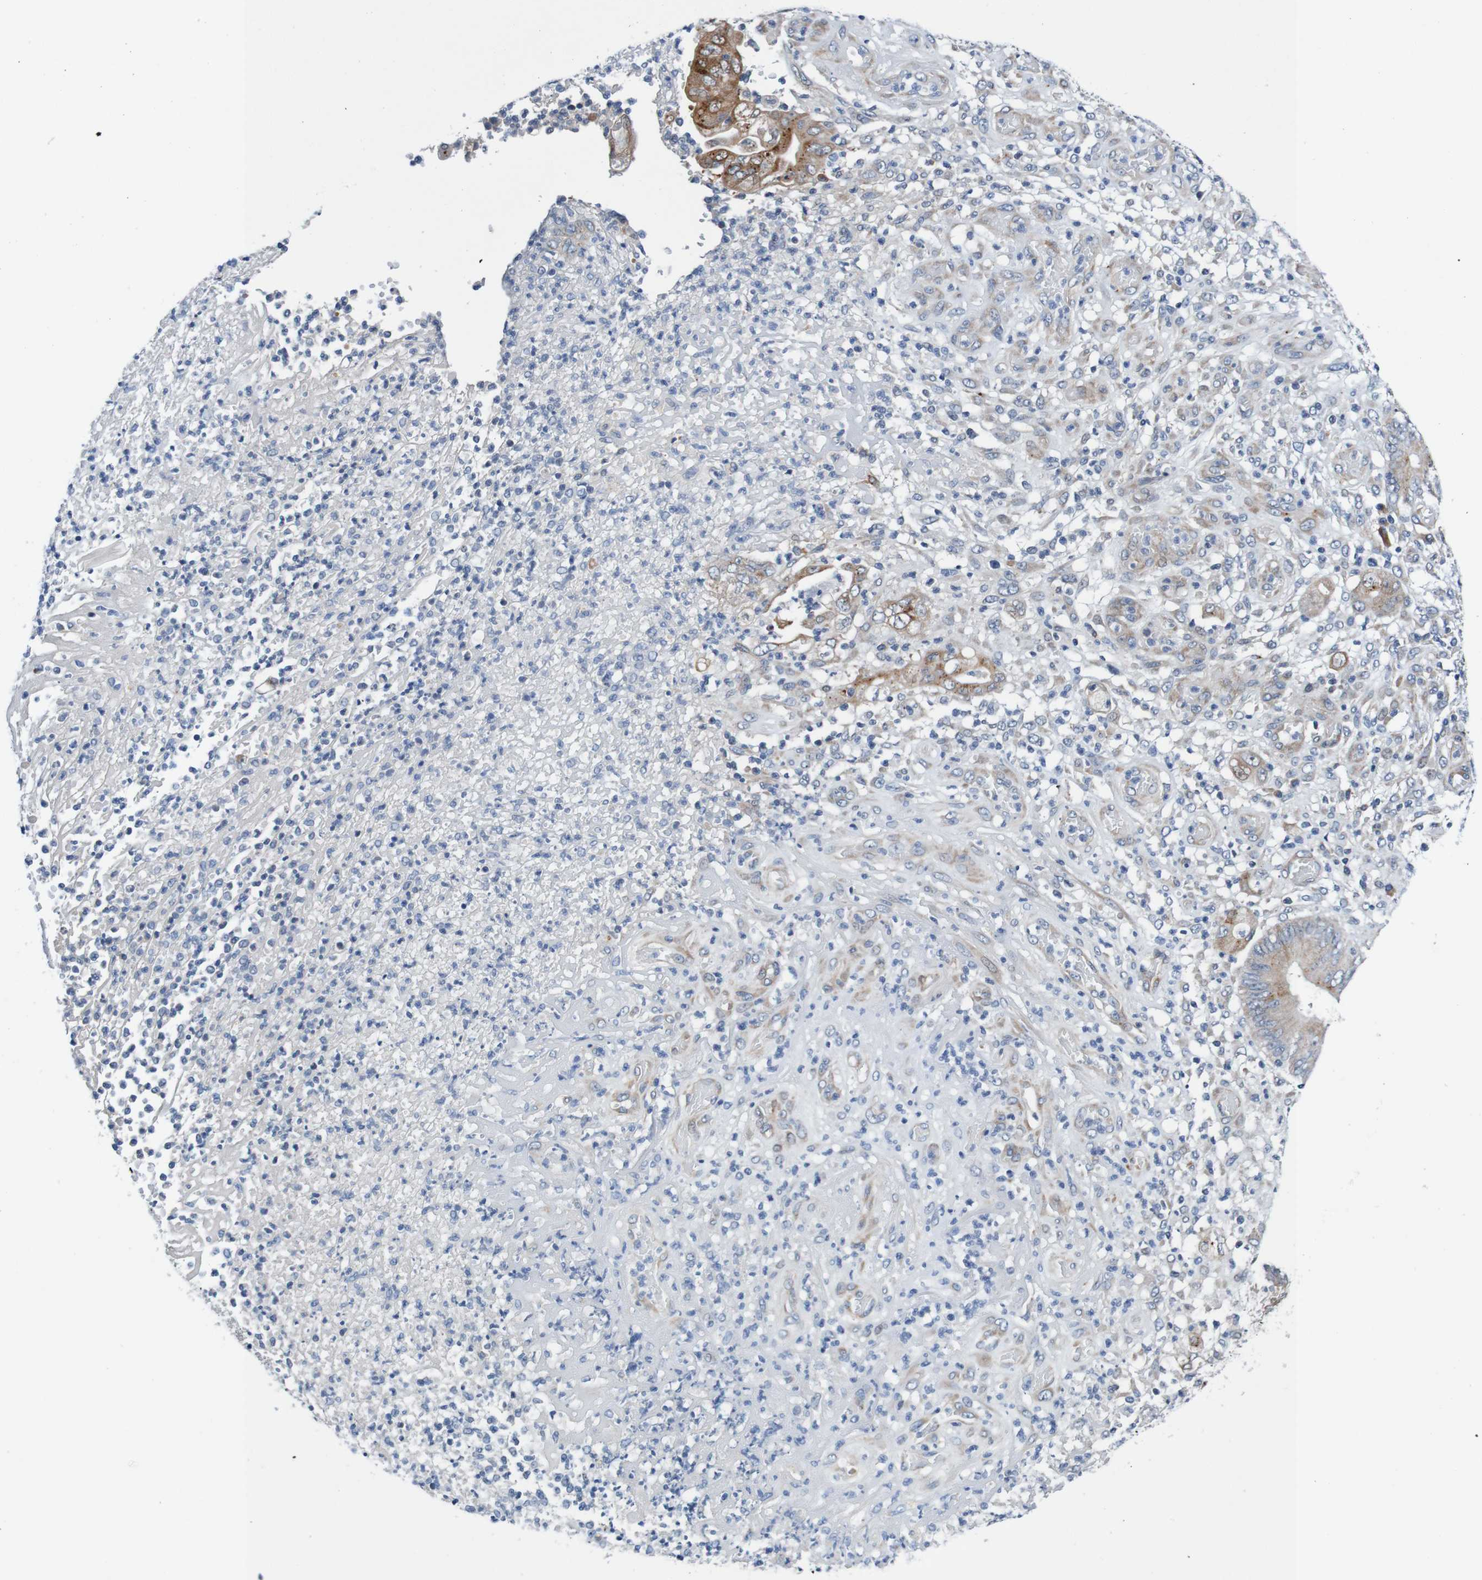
{"staining": {"intensity": "moderate", "quantity": ">75%", "location": "cytoplasmic/membranous"}, "tissue": "stomach cancer", "cell_type": "Tumor cells", "image_type": "cancer", "snomed": [{"axis": "morphology", "description": "Adenocarcinoma, NOS"}, {"axis": "topography", "description": "Stomach"}], "caption": "Immunohistochemical staining of stomach cancer reveals moderate cytoplasmic/membranous protein expression in about >75% of tumor cells.", "gene": "CPED1", "patient": {"sex": "female", "age": 73}}